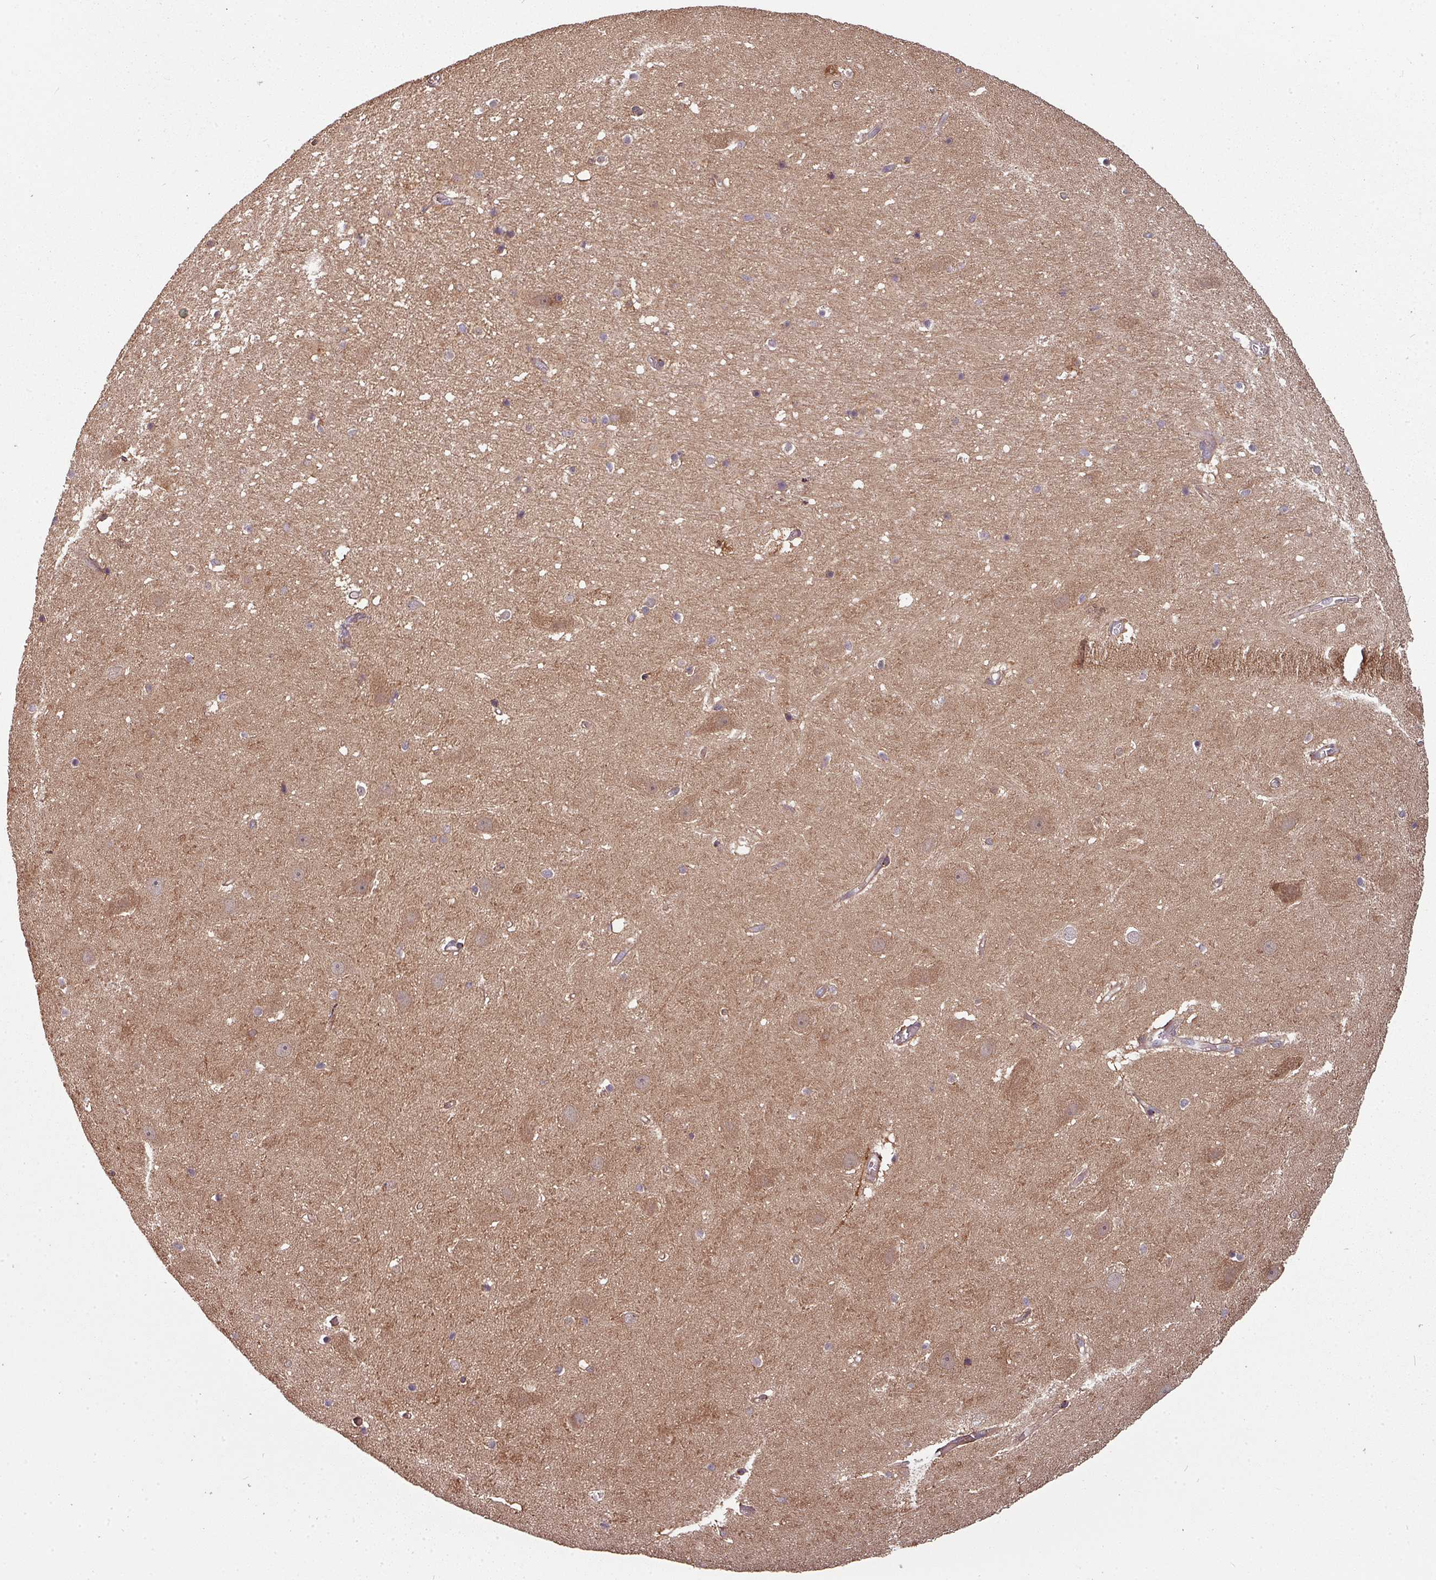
{"staining": {"intensity": "weak", "quantity": "25%-75%", "location": "cytoplasmic/membranous"}, "tissue": "hippocampus", "cell_type": "Glial cells", "image_type": "normal", "snomed": [{"axis": "morphology", "description": "Normal tissue, NOS"}, {"axis": "topography", "description": "Hippocampus"}], "caption": "The photomicrograph demonstrates immunohistochemical staining of benign hippocampus. There is weak cytoplasmic/membranous staining is present in approximately 25%-75% of glial cells. The staining was performed using DAB (3,3'-diaminobenzidine) to visualize the protein expression in brown, while the nuclei were stained in blue with hematoxylin (Magnification: 20x).", "gene": "GSKIP", "patient": {"sex": "male", "age": 37}}